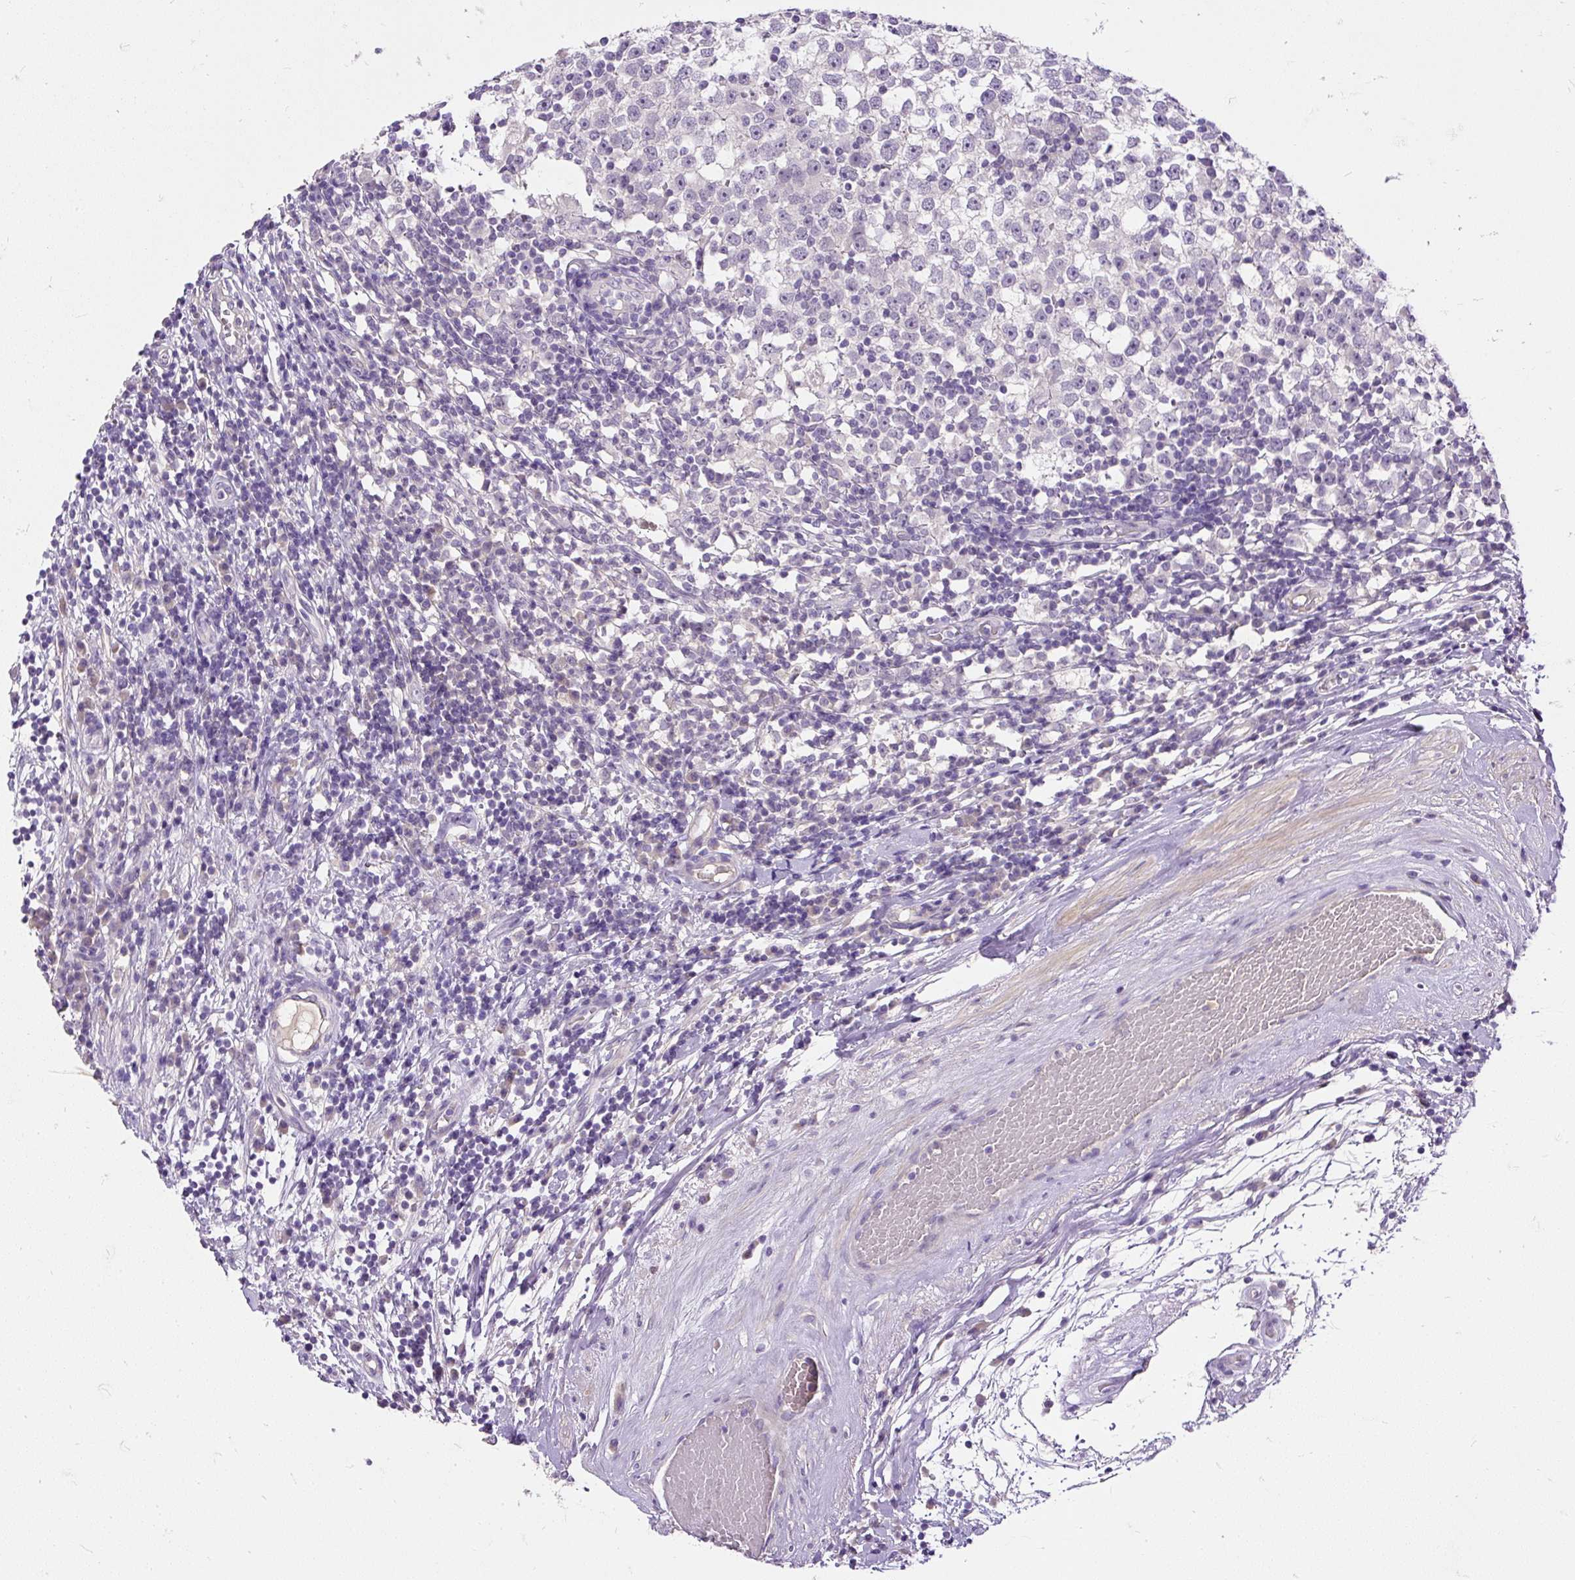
{"staining": {"intensity": "negative", "quantity": "none", "location": "none"}, "tissue": "testis cancer", "cell_type": "Tumor cells", "image_type": "cancer", "snomed": [{"axis": "morphology", "description": "Seminoma, NOS"}, {"axis": "topography", "description": "Testis"}], "caption": "Immunohistochemistry of testis cancer (seminoma) shows no staining in tumor cells. Brightfield microscopy of IHC stained with DAB (brown) and hematoxylin (blue), captured at high magnification.", "gene": "KRTAP20-3", "patient": {"sex": "male", "age": 65}}